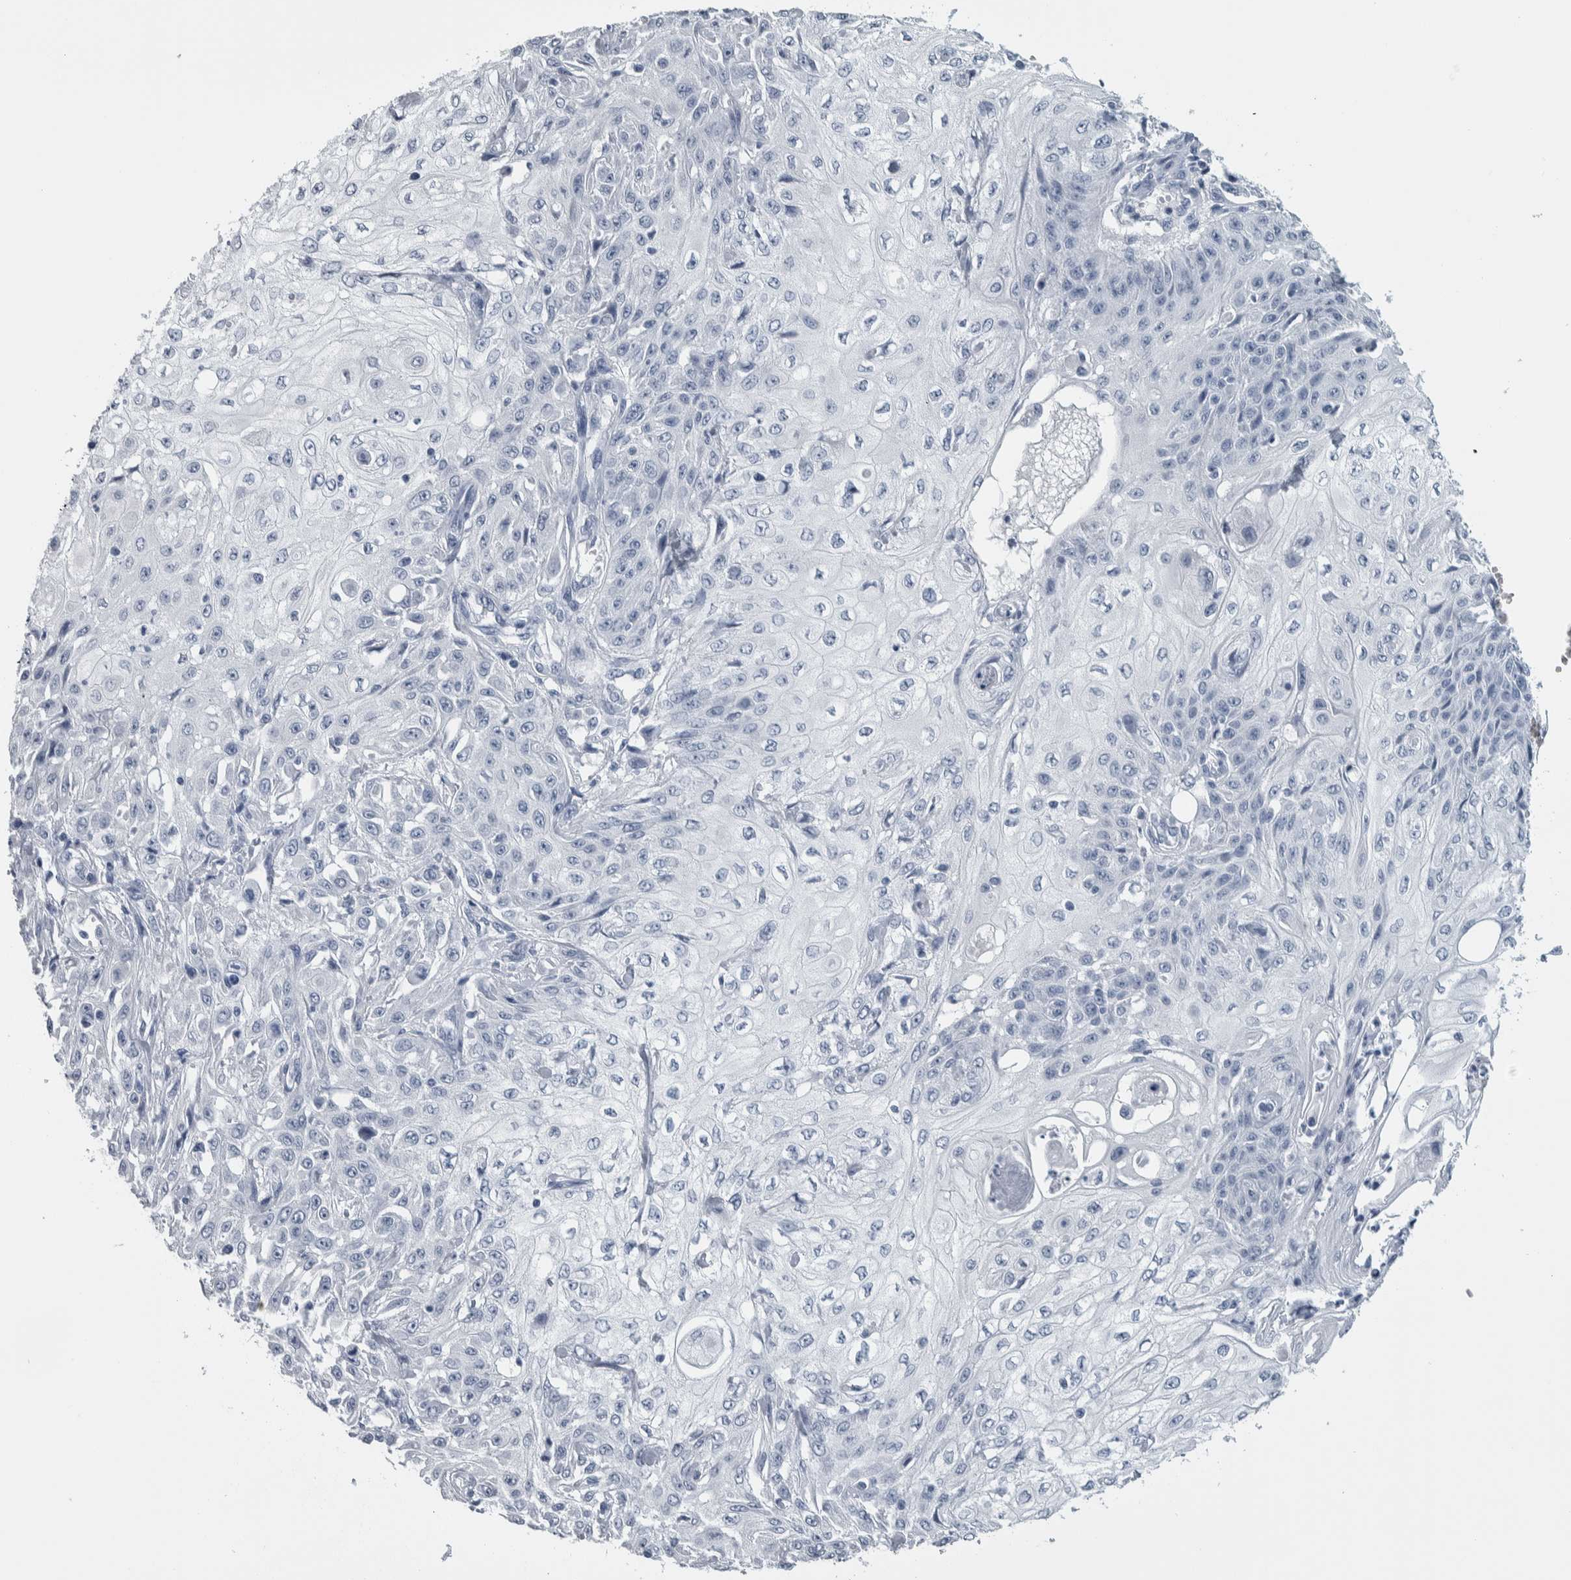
{"staining": {"intensity": "negative", "quantity": "none", "location": "none"}, "tissue": "skin cancer", "cell_type": "Tumor cells", "image_type": "cancer", "snomed": [{"axis": "morphology", "description": "Squamous cell carcinoma, NOS"}, {"axis": "morphology", "description": "Squamous cell carcinoma, metastatic, NOS"}, {"axis": "topography", "description": "Skin"}, {"axis": "topography", "description": "Lymph node"}], "caption": "A photomicrograph of human squamous cell carcinoma (skin) is negative for staining in tumor cells.", "gene": "CDH17", "patient": {"sex": "male", "age": 75}}